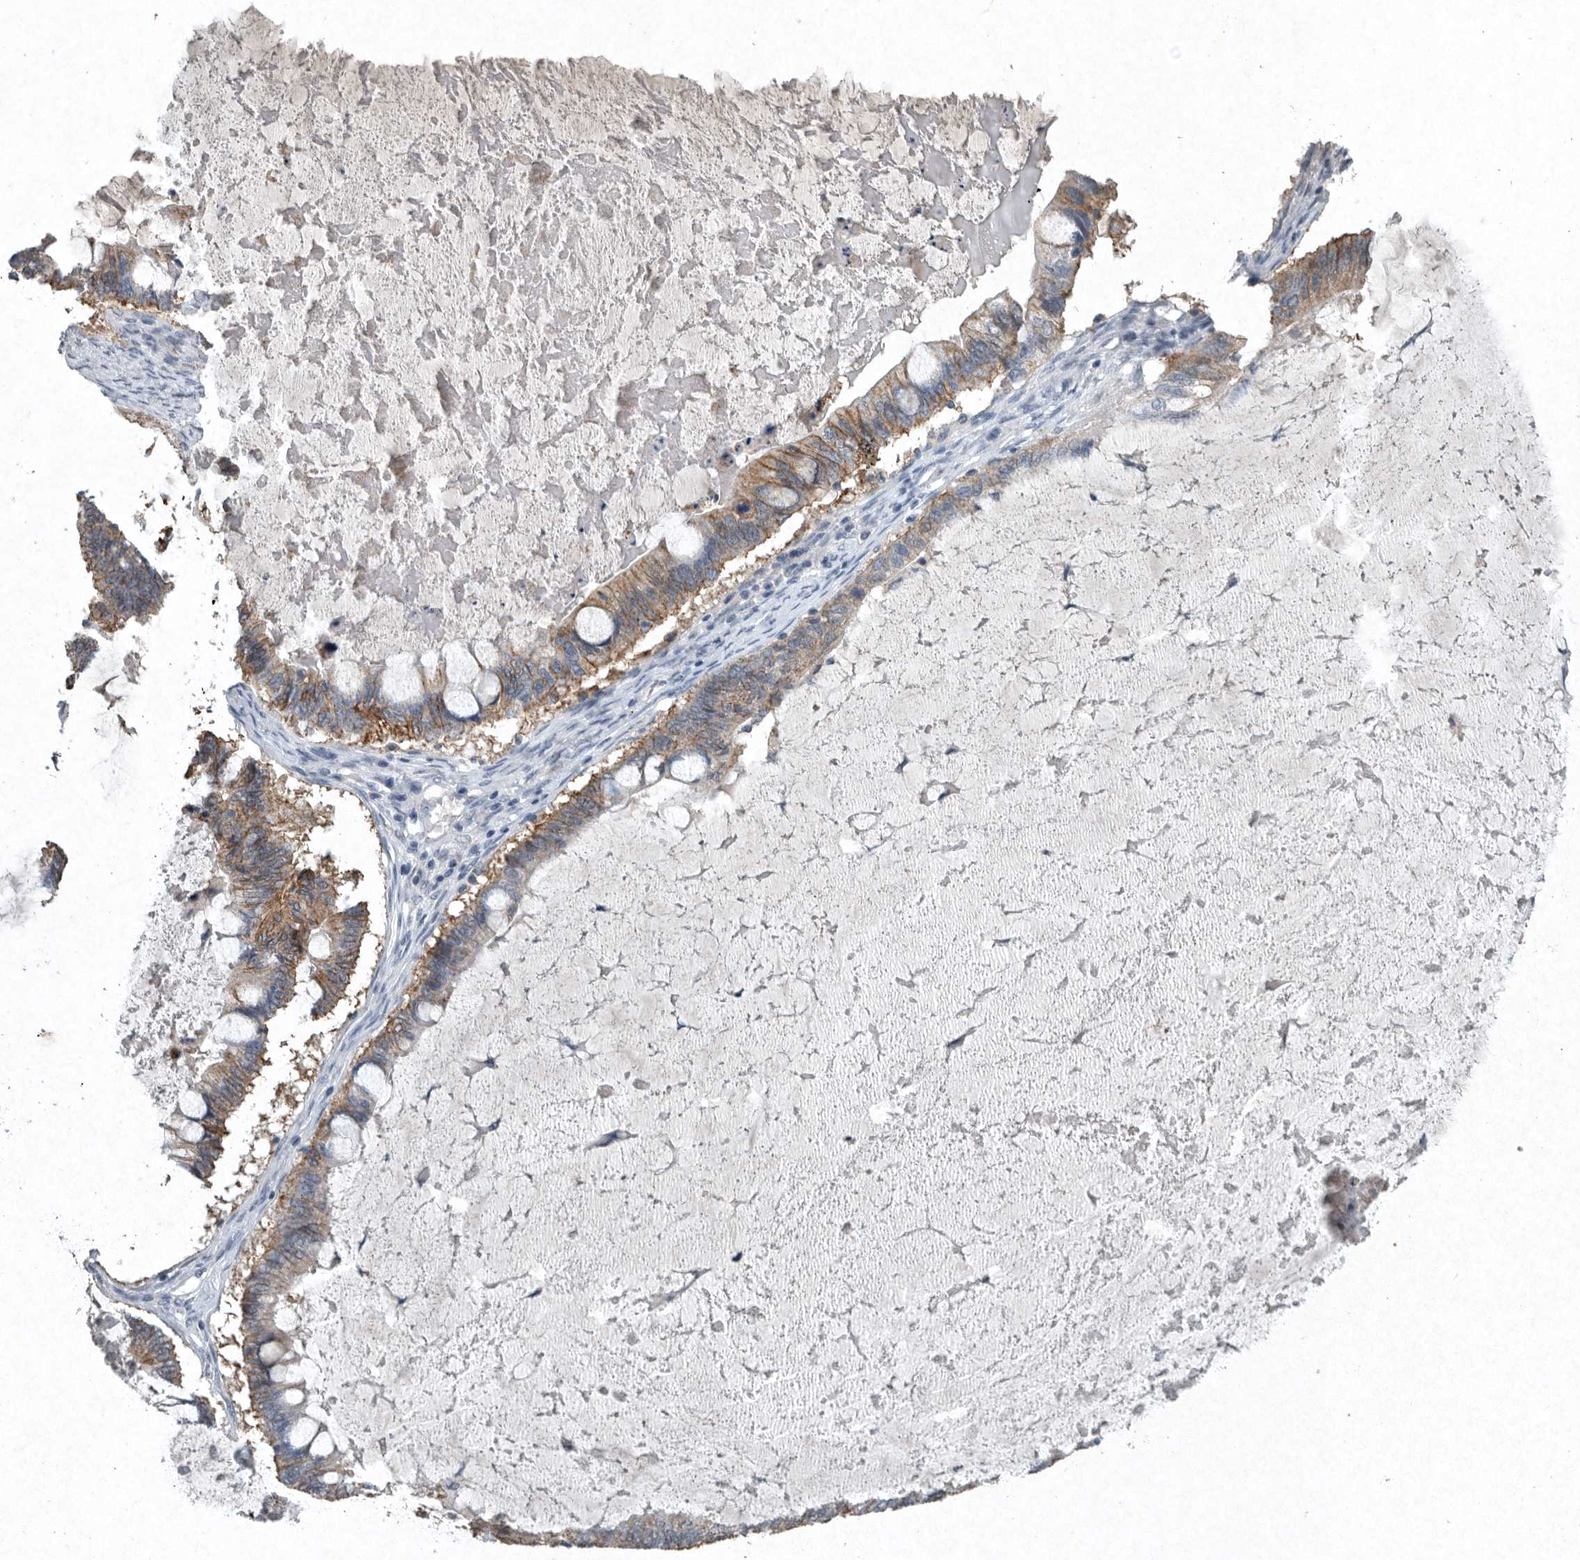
{"staining": {"intensity": "moderate", "quantity": ">75%", "location": "cytoplasmic/membranous"}, "tissue": "ovarian cancer", "cell_type": "Tumor cells", "image_type": "cancer", "snomed": [{"axis": "morphology", "description": "Cystadenocarcinoma, mucinous, NOS"}, {"axis": "topography", "description": "Ovary"}], "caption": "Protein staining of ovarian mucinous cystadenocarcinoma tissue reveals moderate cytoplasmic/membranous expression in approximately >75% of tumor cells.", "gene": "IL20", "patient": {"sex": "female", "age": 61}}